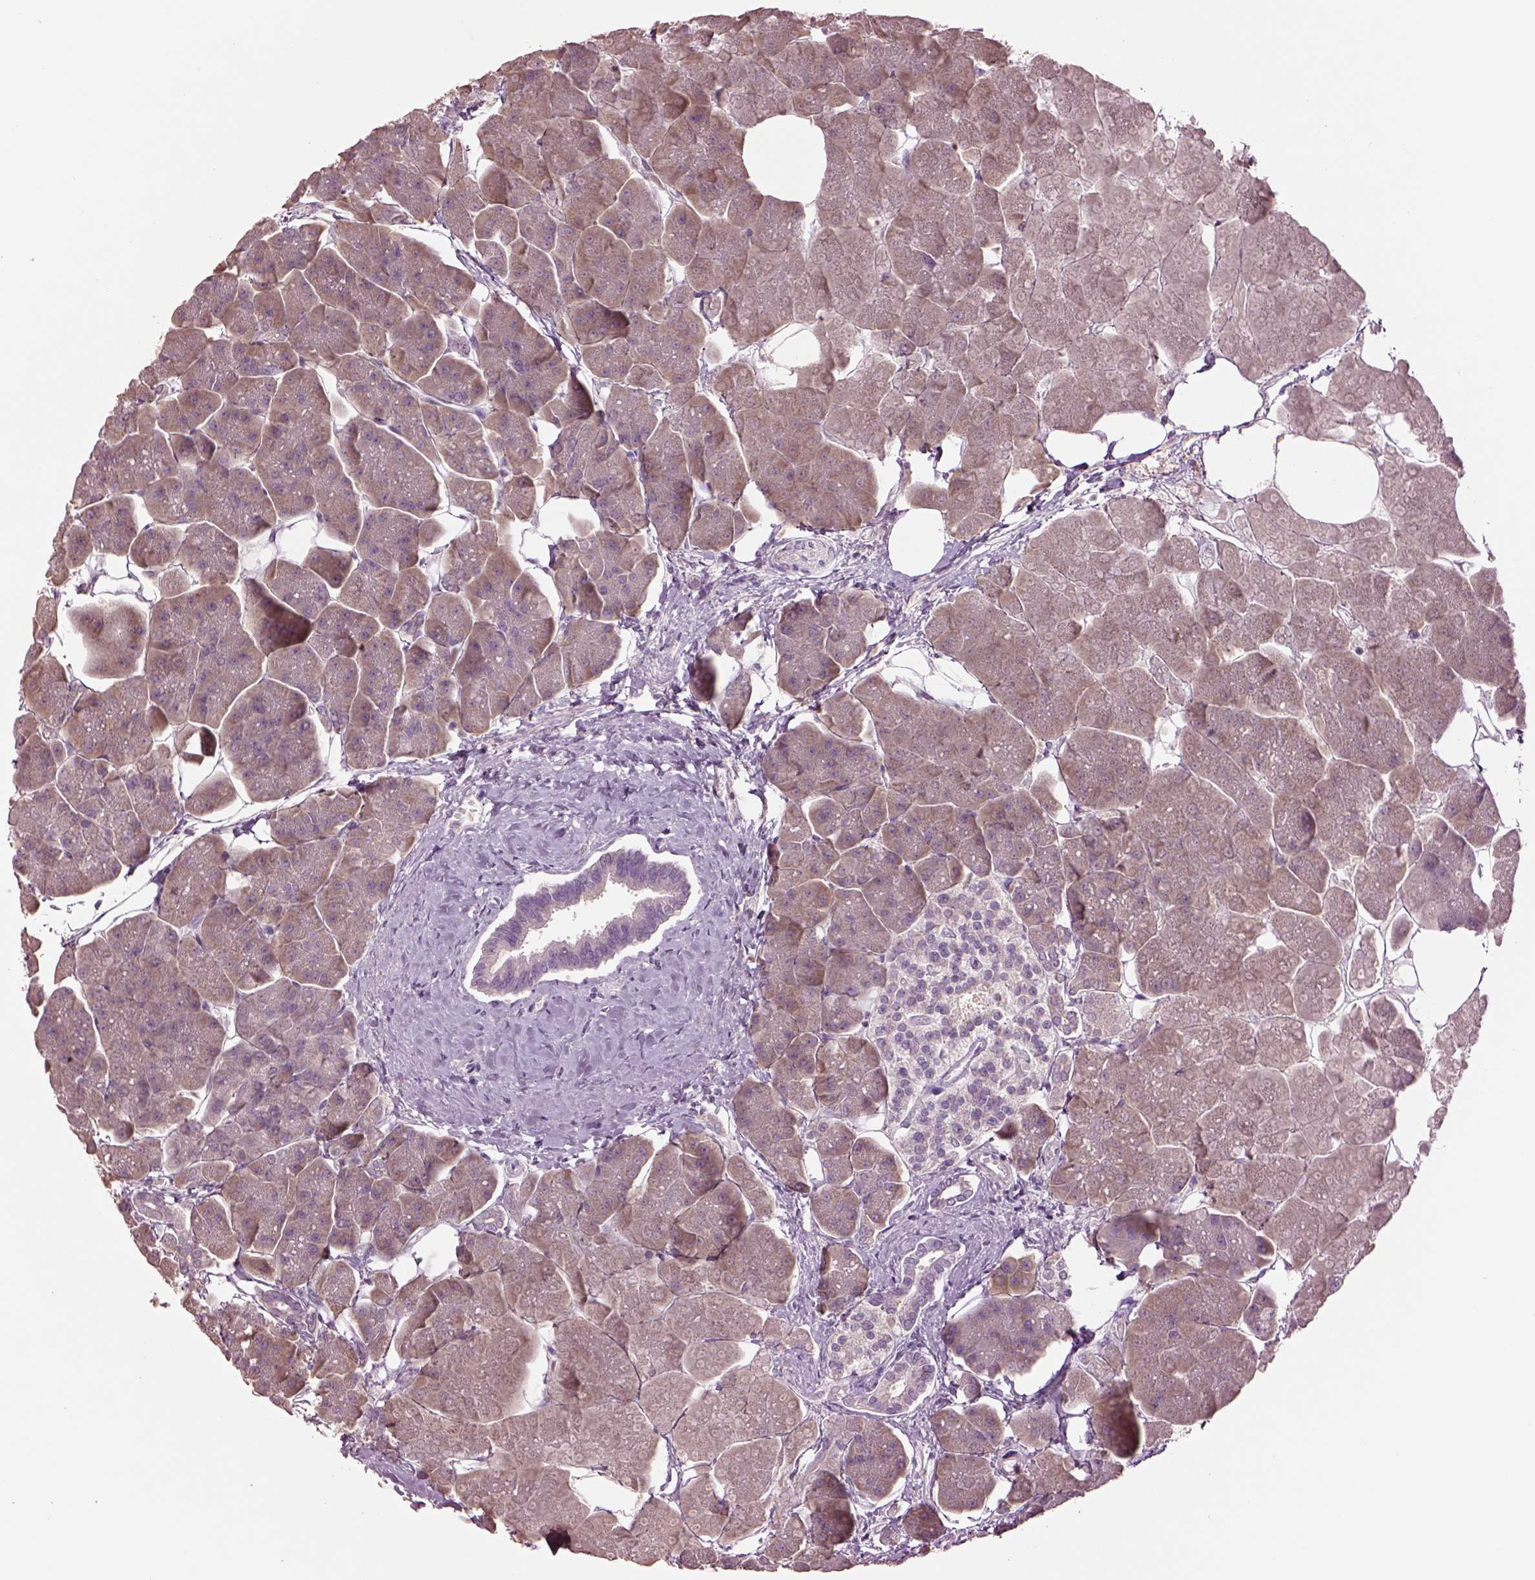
{"staining": {"intensity": "weak", "quantity": ">75%", "location": "cytoplasmic/membranous"}, "tissue": "pancreas", "cell_type": "Exocrine glandular cells", "image_type": "normal", "snomed": [{"axis": "morphology", "description": "Normal tissue, NOS"}, {"axis": "topography", "description": "Adipose tissue"}, {"axis": "topography", "description": "Pancreas"}, {"axis": "topography", "description": "Peripheral nerve tissue"}], "caption": "IHC histopathology image of normal pancreas stained for a protein (brown), which displays low levels of weak cytoplasmic/membranous positivity in approximately >75% of exocrine glandular cells.", "gene": "CLPSL1", "patient": {"sex": "female", "age": 58}}